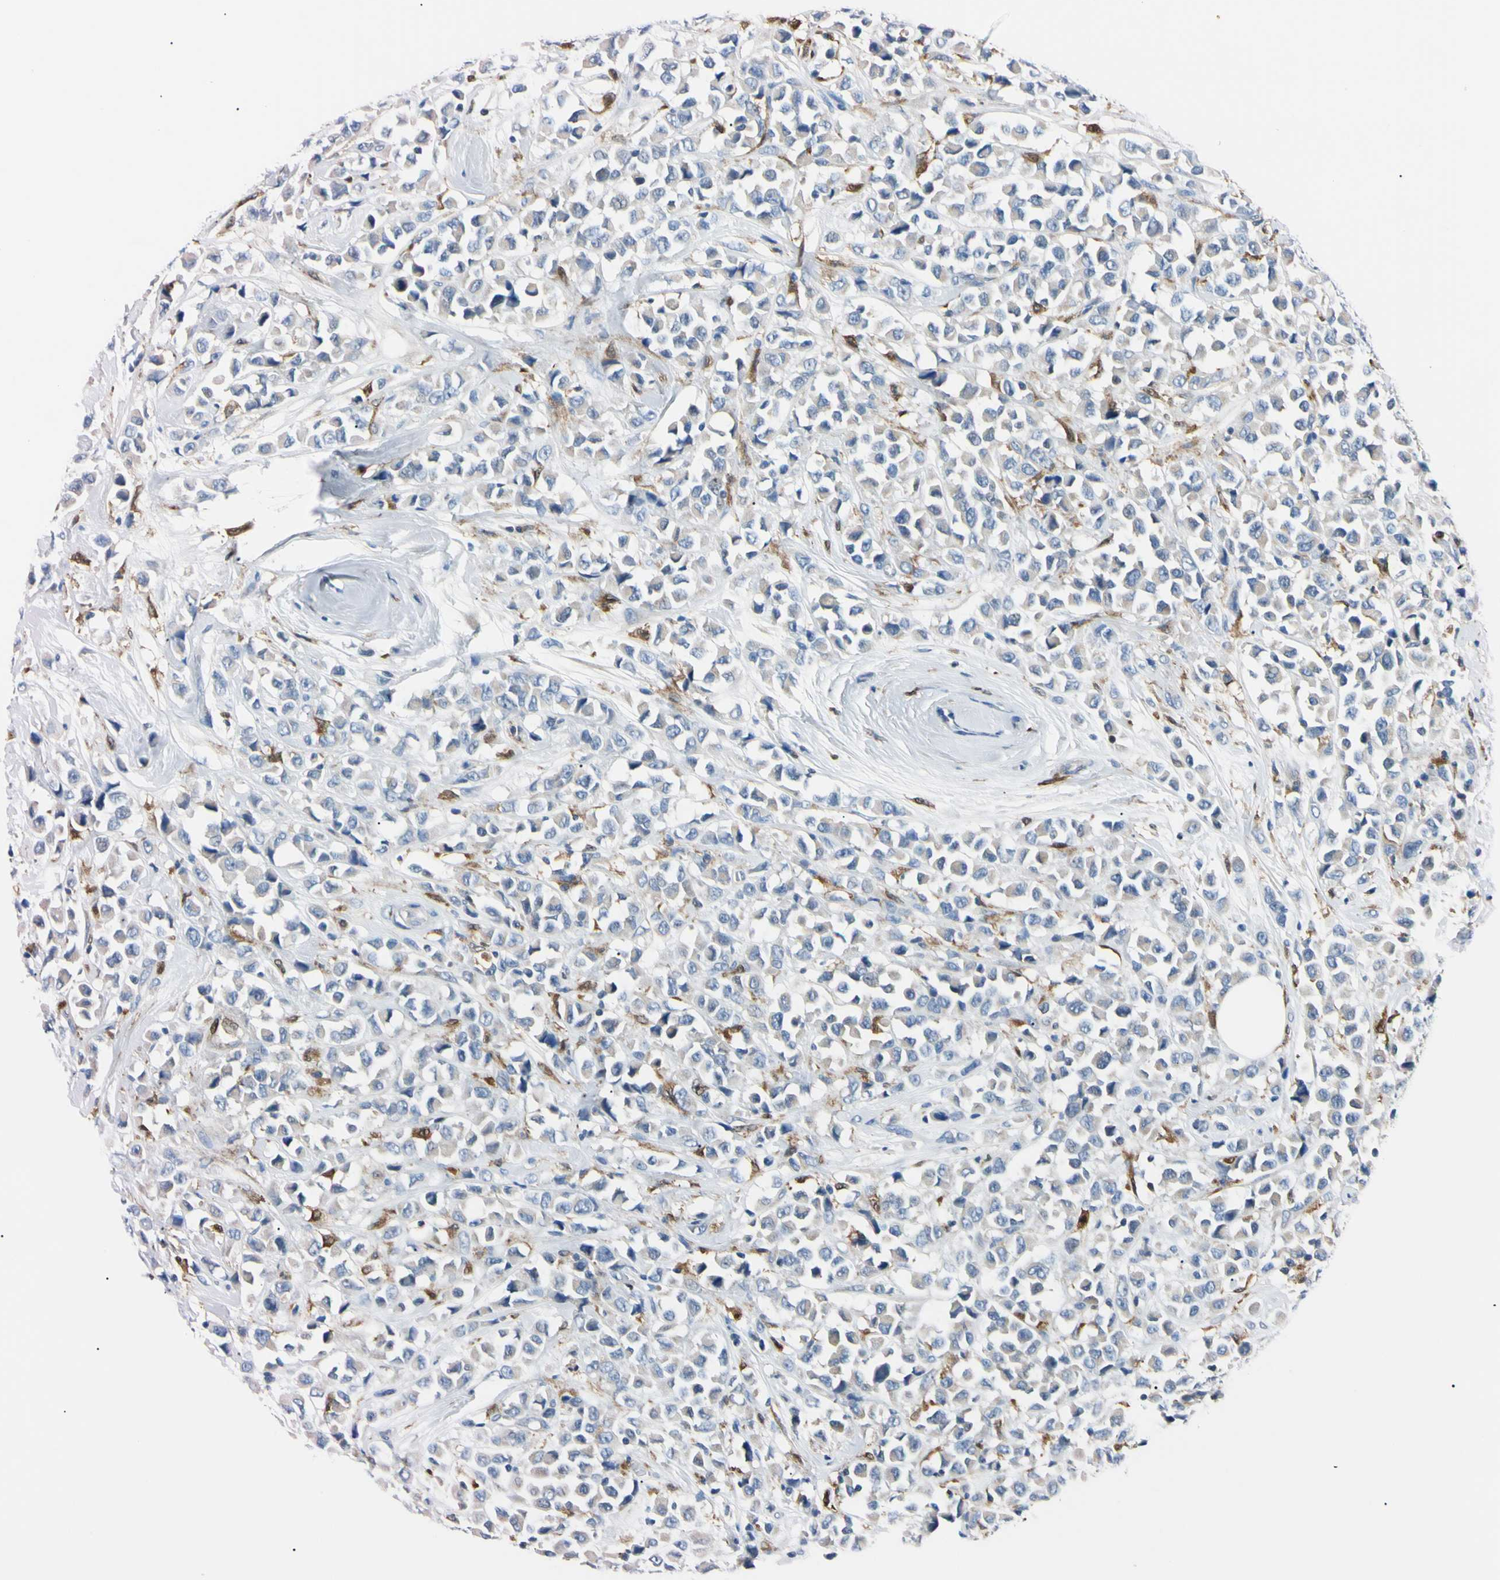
{"staining": {"intensity": "negative", "quantity": "none", "location": "none"}, "tissue": "breast cancer", "cell_type": "Tumor cells", "image_type": "cancer", "snomed": [{"axis": "morphology", "description": "Duct carcinoma"}, {"axis": "topography", "description": "Breast"}], "caption": "This is an IHC photomicrograph of breast infiltrating ductal carcinoma. There is no positivity in tumor cells.", "gene": "NCF4", "patient": {"sex": "female", "age": 61}}